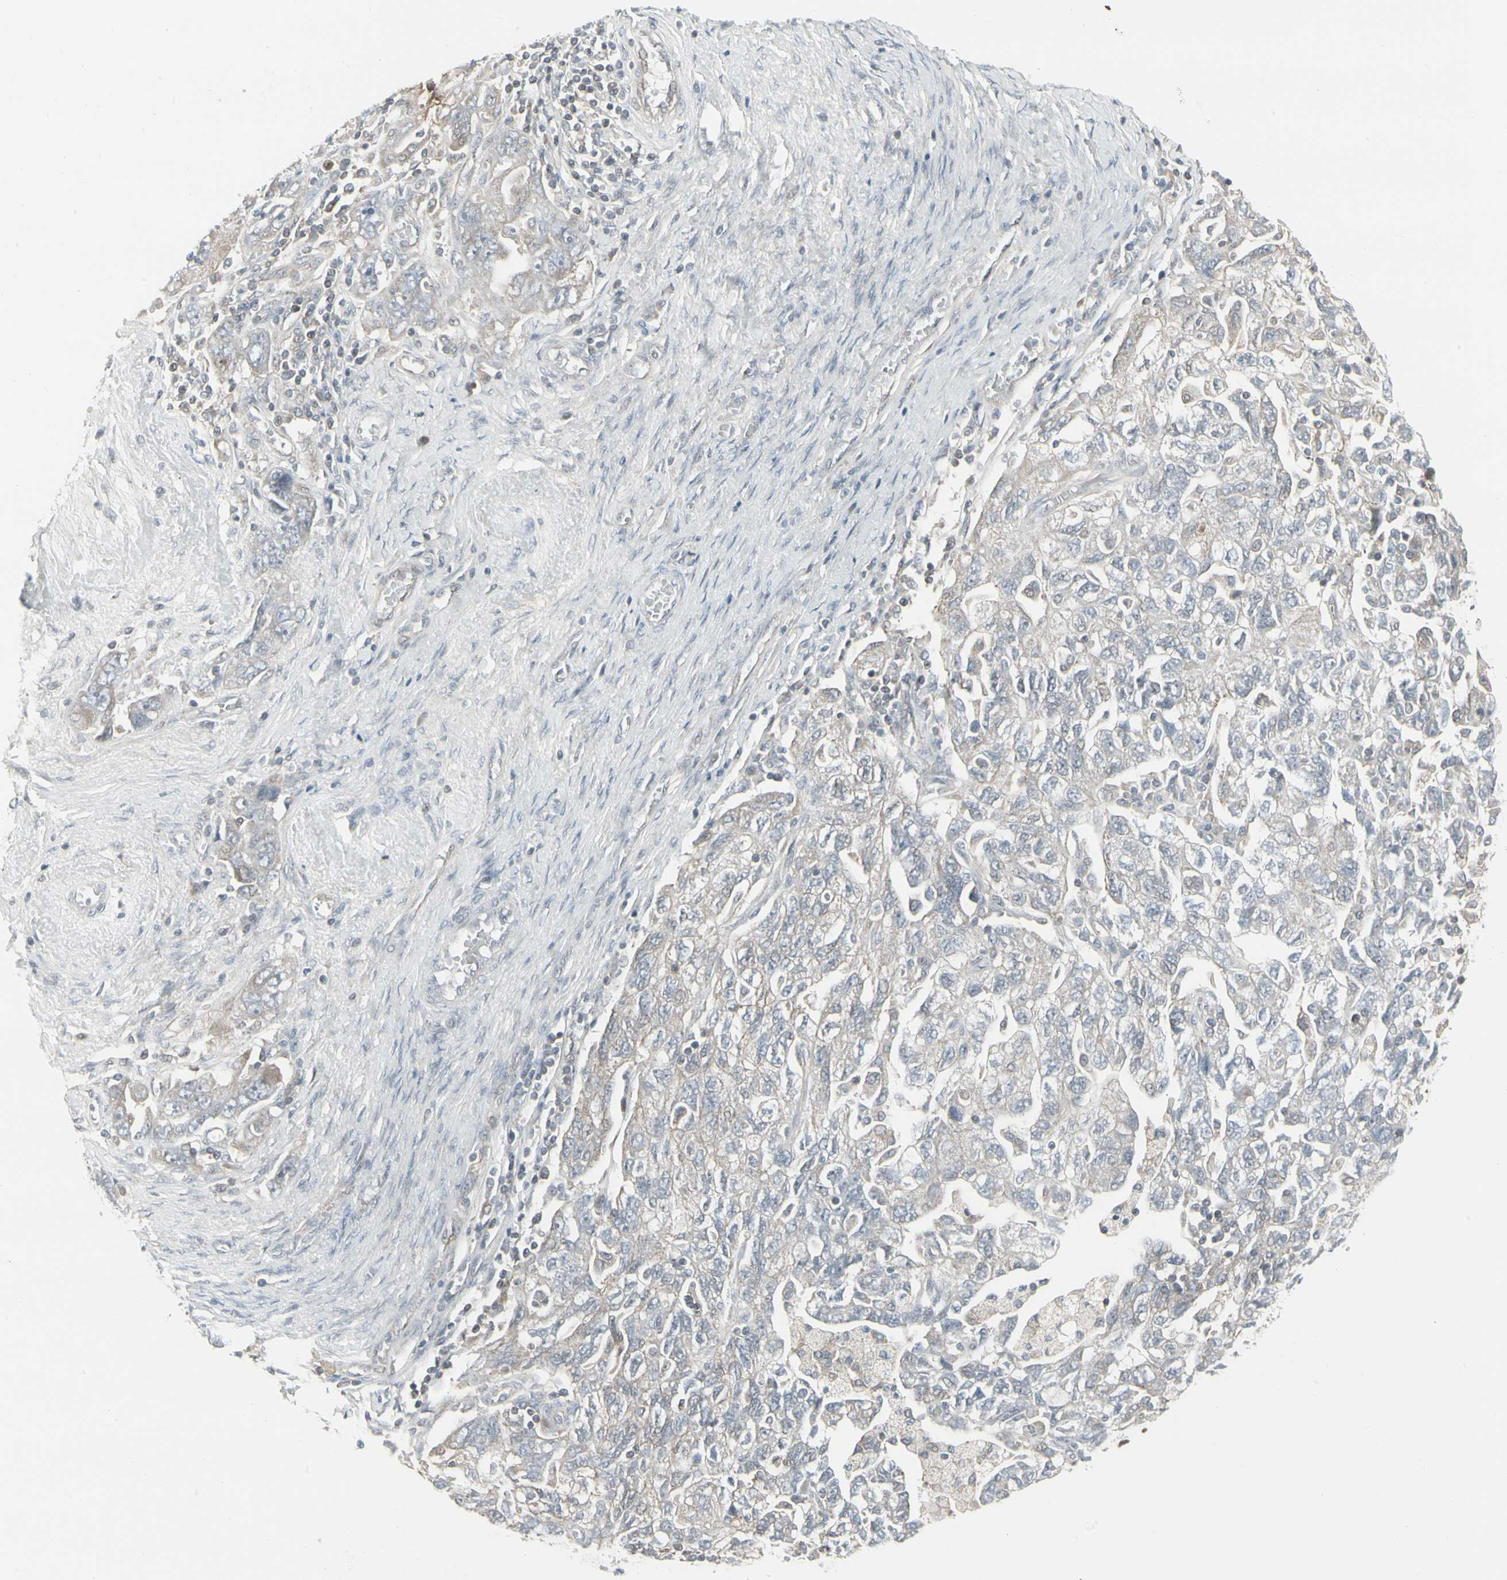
{"staining": {"intensity": "weak", "quantity": "25%-75%", "location": "cytoplasmic/membranous"}, "tissue": "ovarian cancer", "cell_type": "Tumor cells", "image_type": "cancer", "snomed": [{"axis": "morphology", "description": "Carcinoma, NOS"}, {"axis": "morphology", "description": "Cystadenocarcinoma, serous, NOS"}, {"axis": "topography", "description": "Ovary"}], "caption": "Ovarian carcinoma stained for a protein (brown) demonstrates weak cytoplasmic/membranous positive staining in approximately 25%-75% of tumor cells.", "gene": "EPS15", "patient": {"sex": "female", "age": 69}}